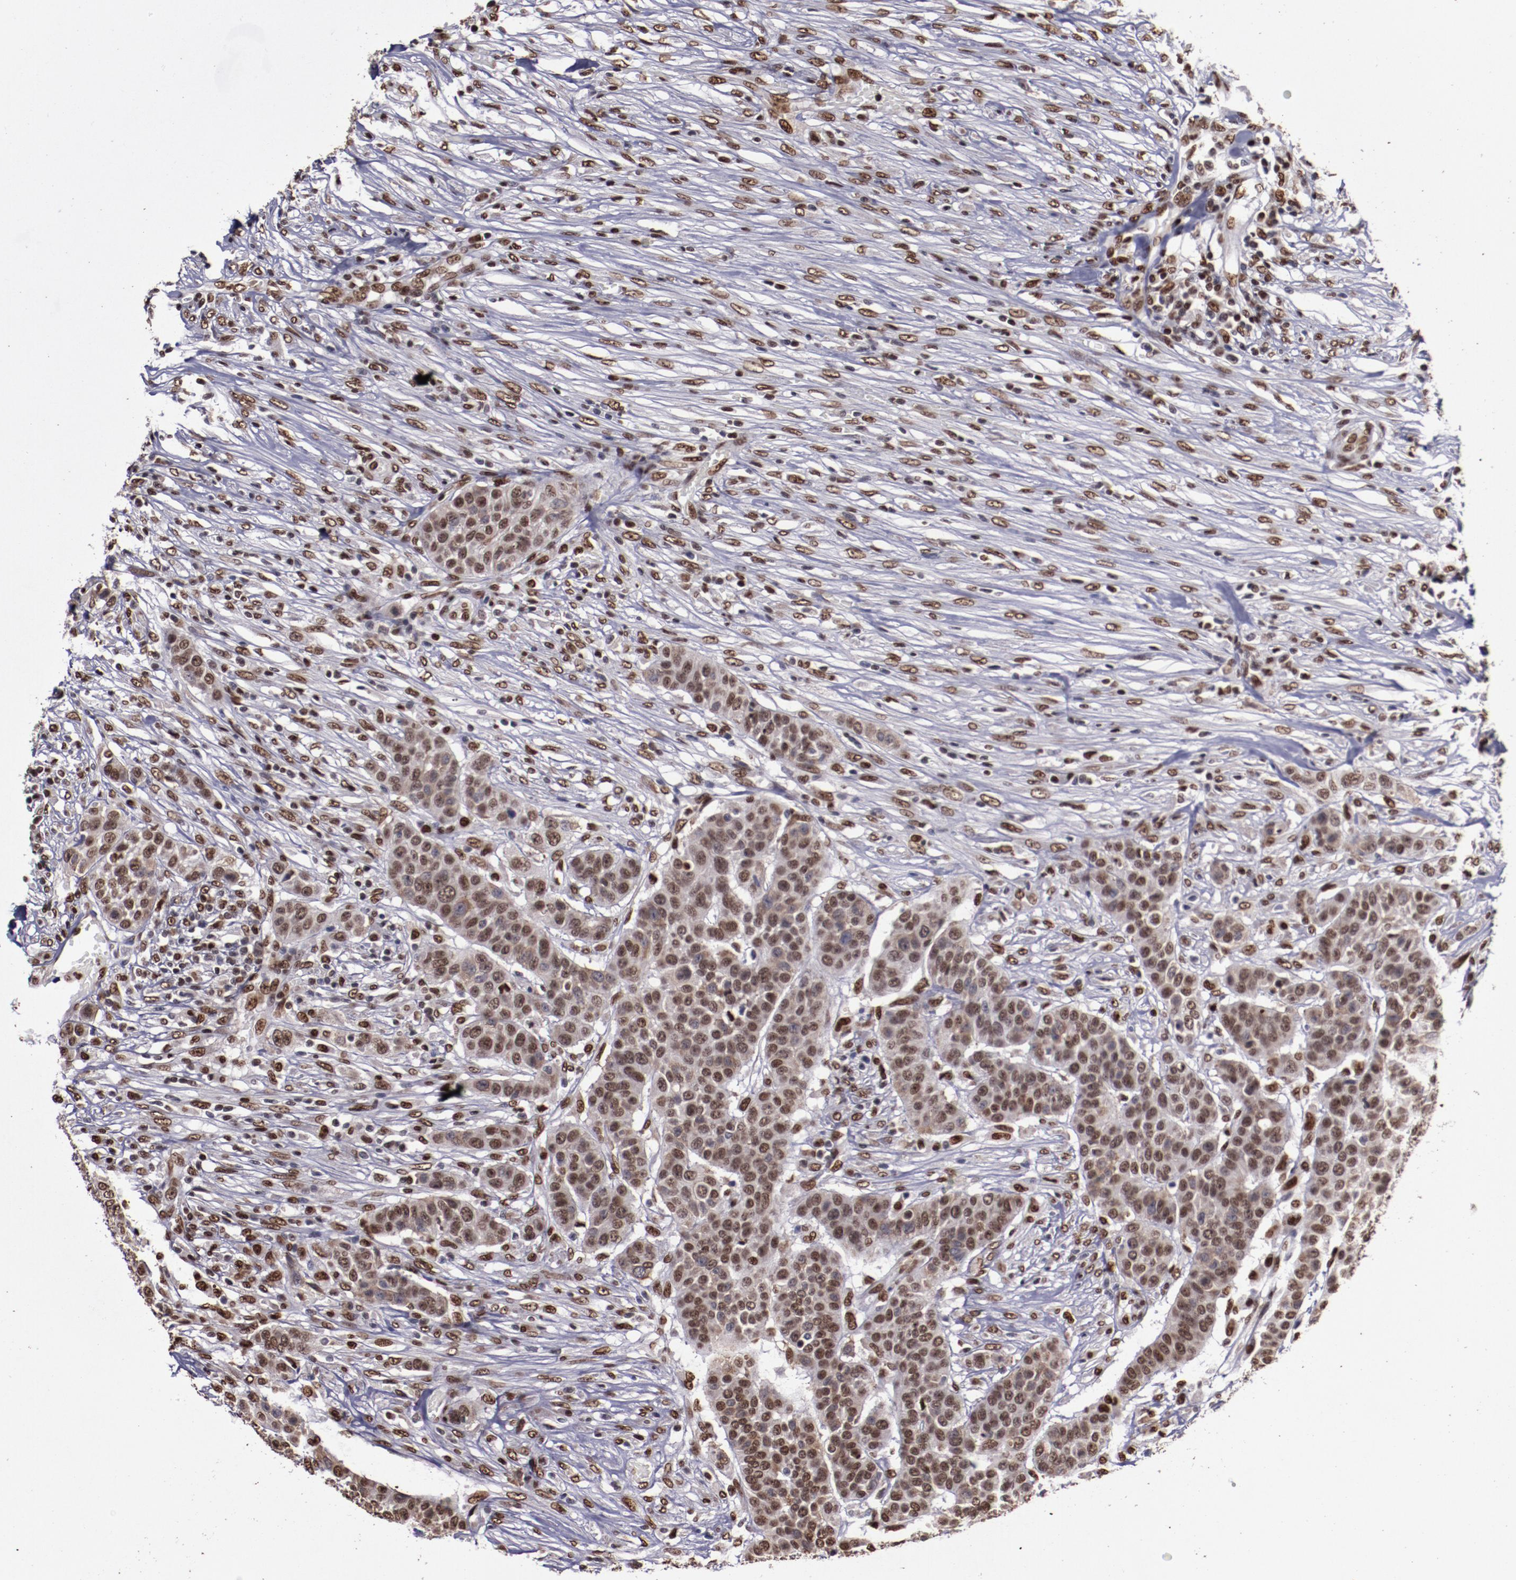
{"staining": {"intensity": "moderate", "quantity": "25%-75%", "location": "nuclear"}, "tissue": "urothelial cancer", "cell_type": "Tumor cells", "image_type": "cancer", "snomed": [{"axis": "morphology", "description": "Urothelial carcinoma, High grade"}, {"axis": "topography", "description": "Urinary bladder"}], "caption": "Tumor cells reveal moderate nuclear expression in approximately 25%-75% of cells in high-grade urothelial carcinoma.", "gene": "APEX1", "patient": {"sex": "male", "age": 74}}